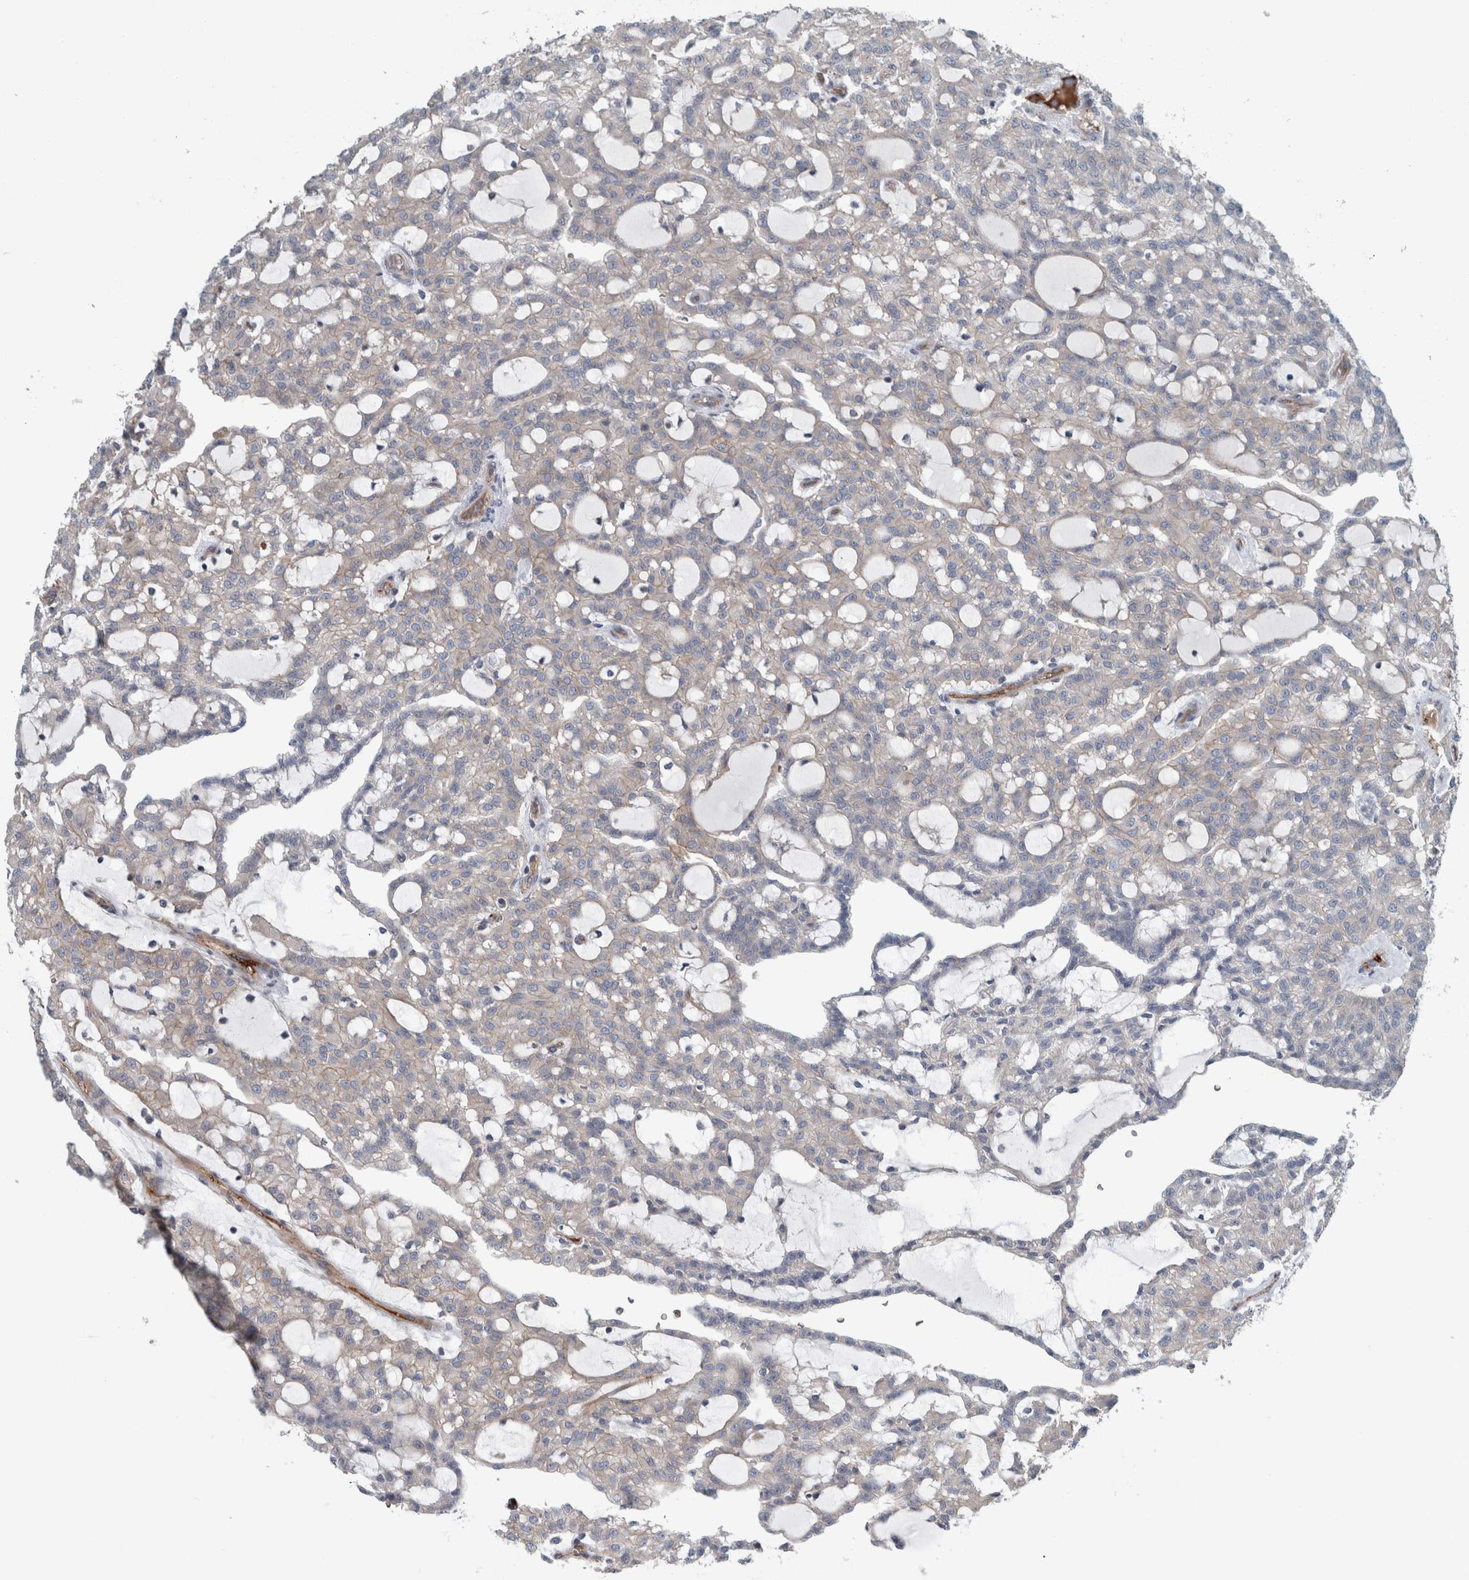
{"staining": {"intensity": "negative", "quantity": "none", "location": "none"}, "tissue": "renal cancer", "cell_type": "Tumor cells", "image_type": "cancer", "snomed": [{"axis": "morphology", "description": "Adenocarcinoma, NOS"}, {"axis": "topography", "description": "Kidney"}], "caption": "Renal adenocarcinoma stained for a protein using immunohistochemistry displays no positivity tumor cells.", "gene": "GLT8D2", "patient": {"sex": "male", "age": 63}}